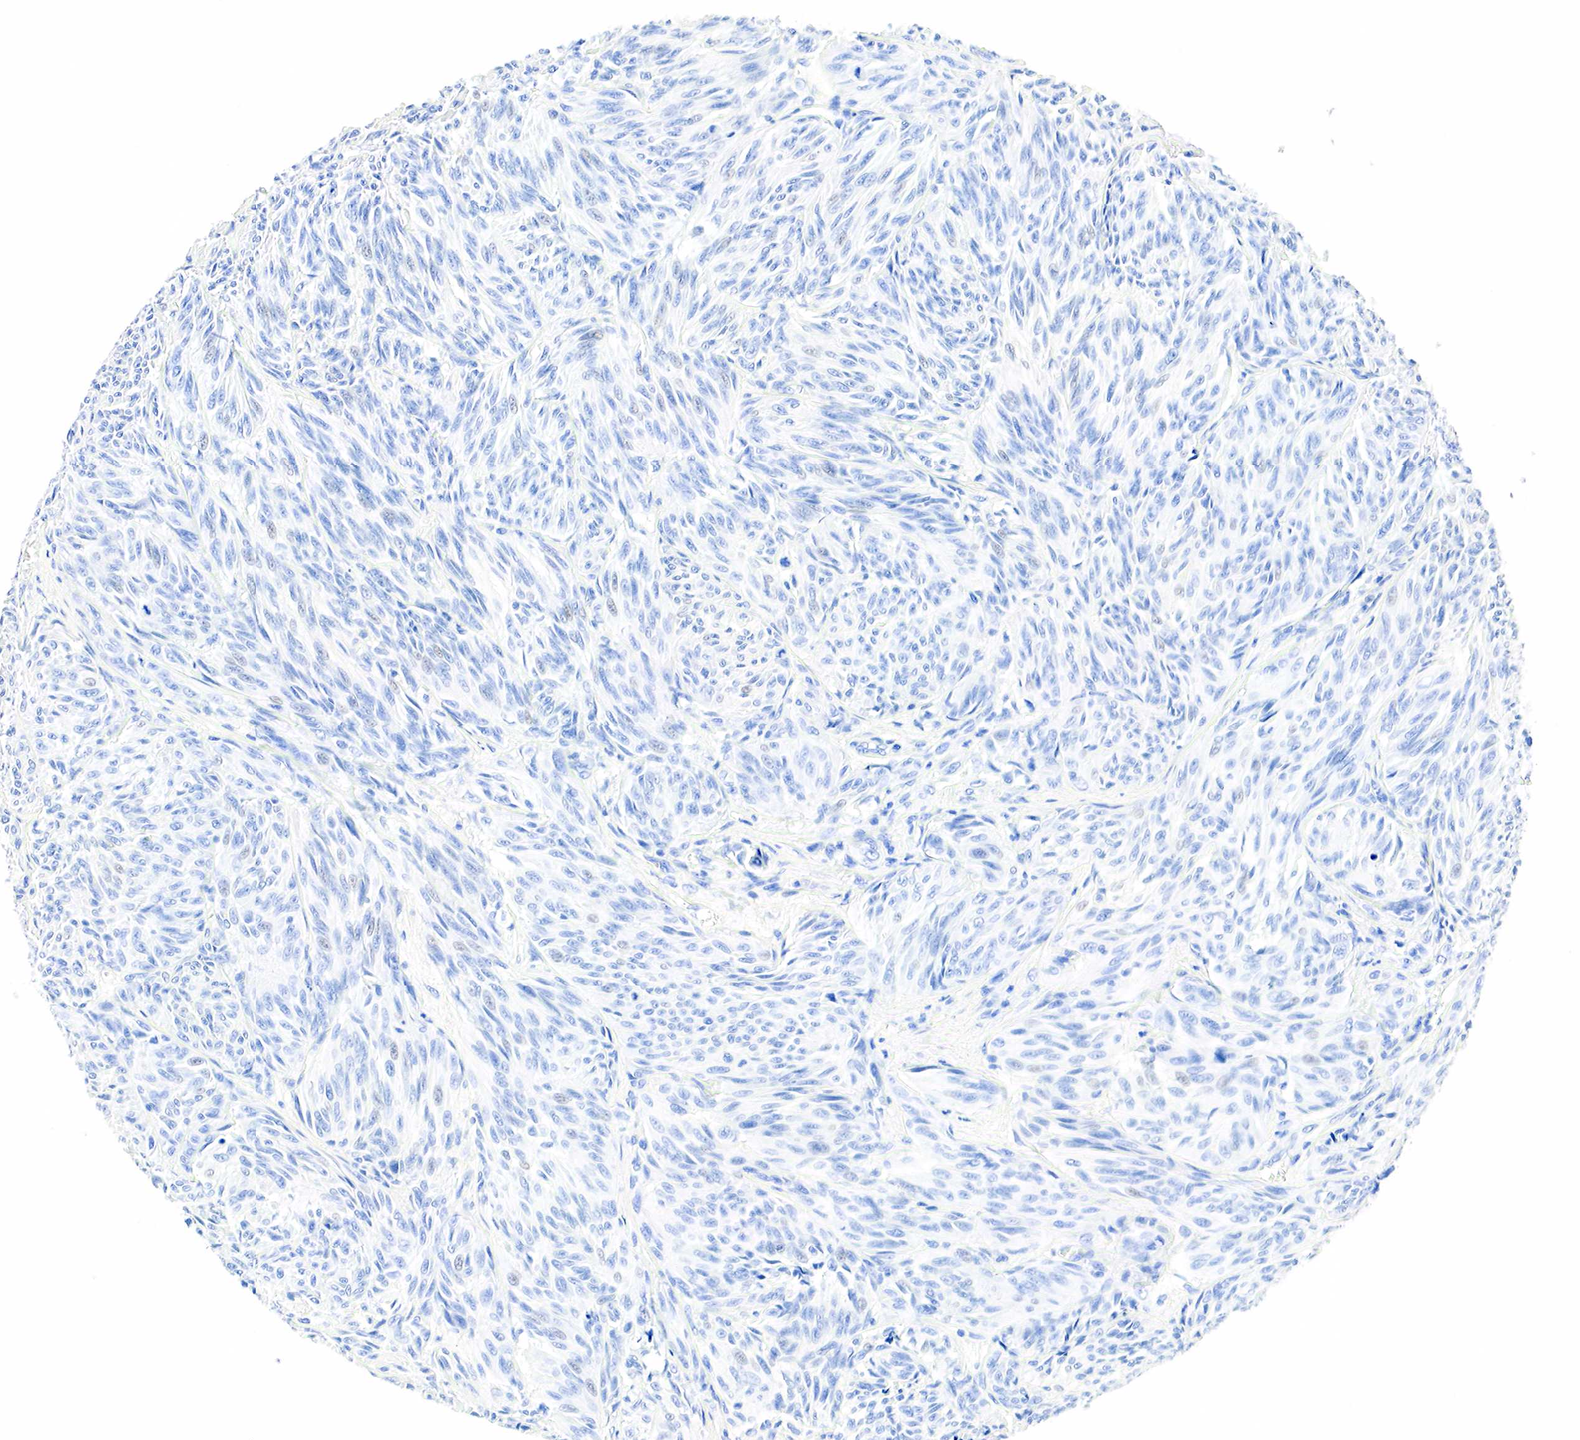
{"staining": {"intensity": "negative", "quantity": "none", "location": "none"}, "tissue": "melanoma", "cell_type": "Tumor cells", "image_type": "cancer", "snomed": [{"axis": "morphology", "description": "Malignant melanoma, NOS"}, {"axis": "topography", "description": "Skin"}], "caption": "This is an IHC image of malignant melanoma. There is no staining in tumor cells.", "gene": "PTH", "patient": {"sex": "male", "age": 54}}